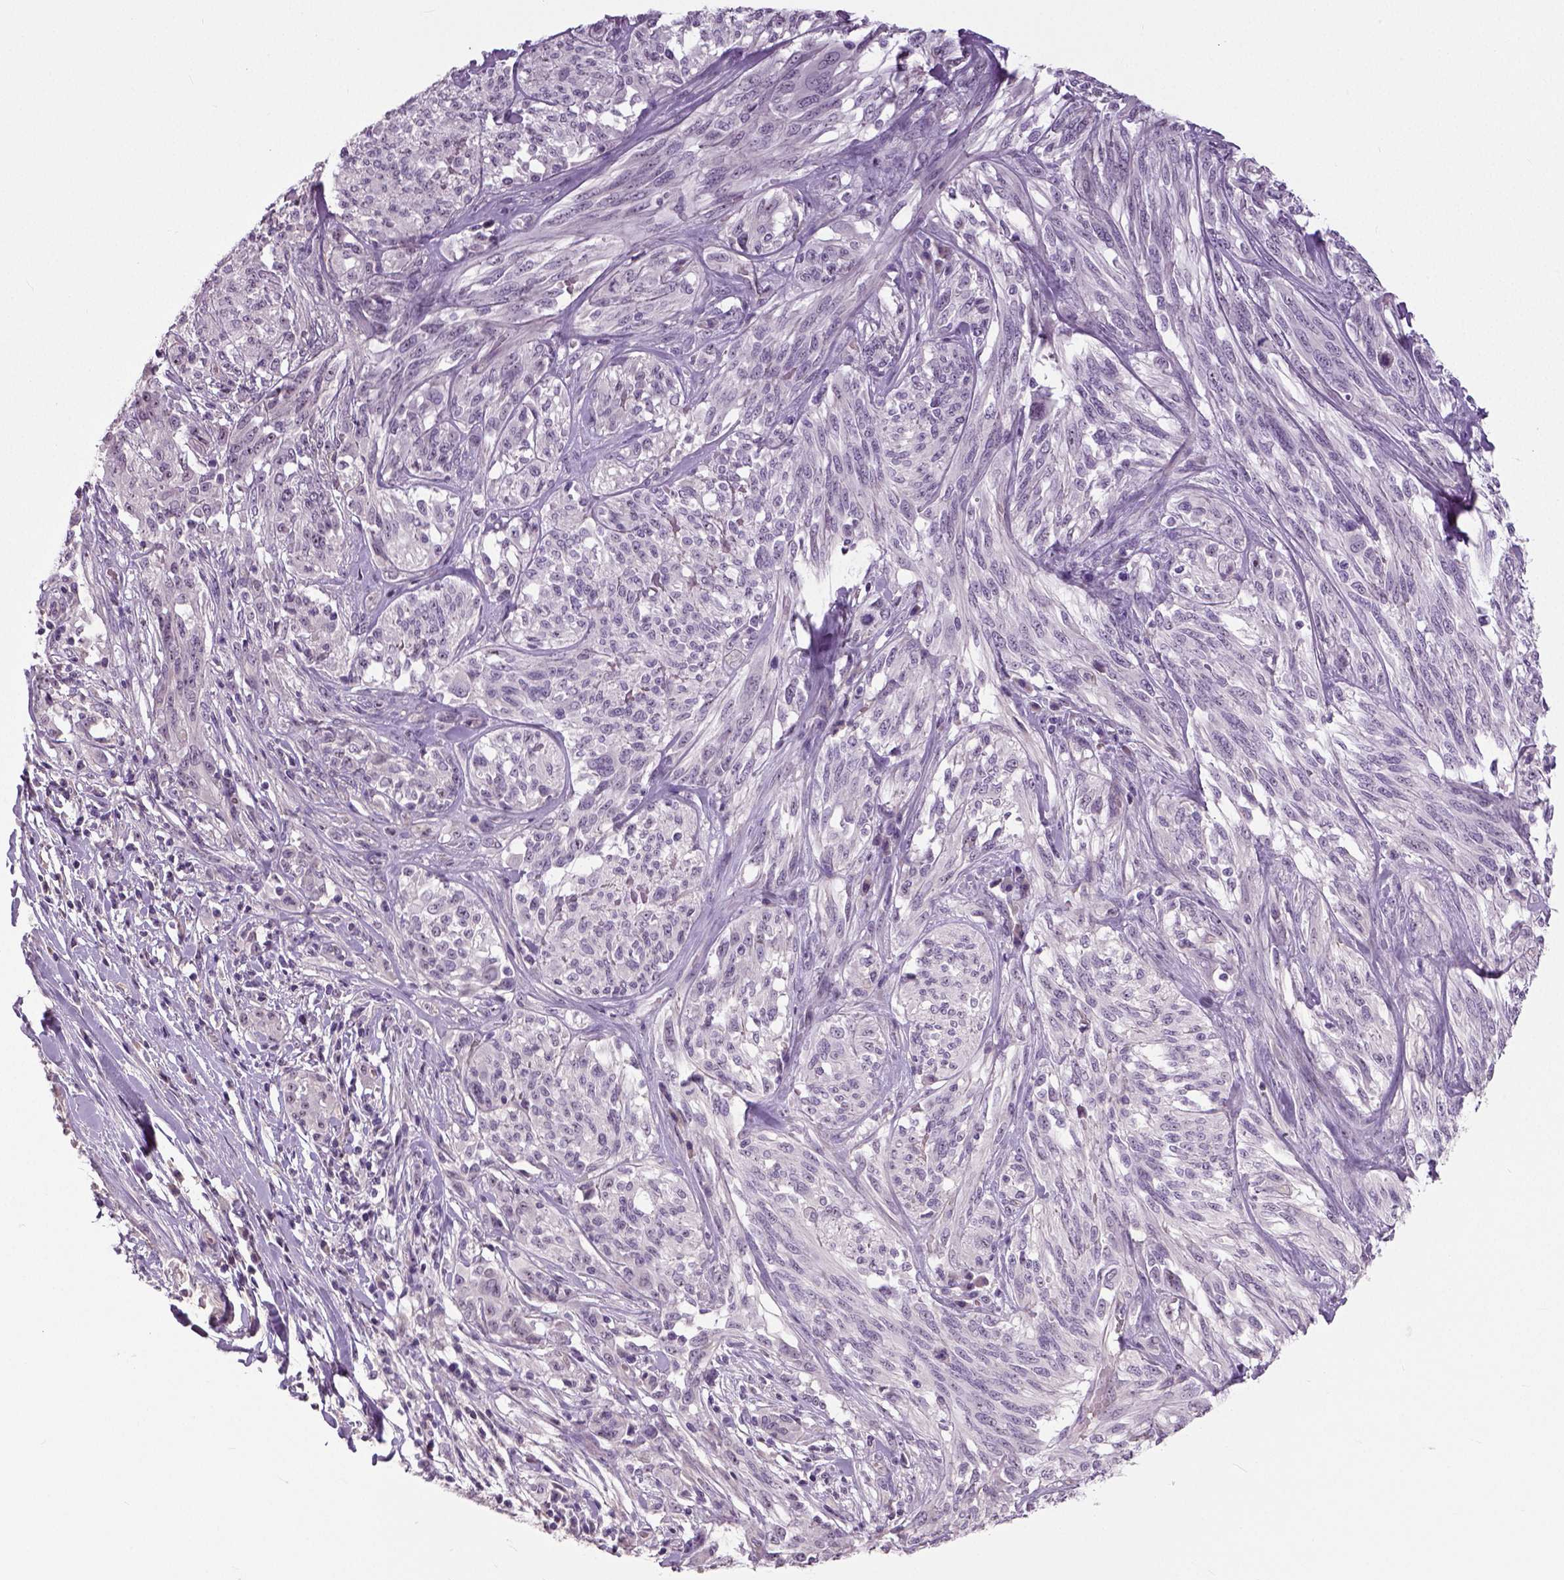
{"staining": {"intensity": "negative", "quantity": "none", "location": "none"}, "tissue": "melanoma", "cell_type": "Tumor cells", "image_type": "cancer", "snomed": [{"axis": "morphology", "description": "Malignant melanoma, NOS"}, {"axis": "topography", "description": "Skin"}], "caption": "Tumor cells are negative for brown protein staining in malignant melanoma. (DAB IHC visualized using brightfield microscopy, high magnification).", "gene": "NECAB1", "patient": {"sex": "female", "age": 91}}